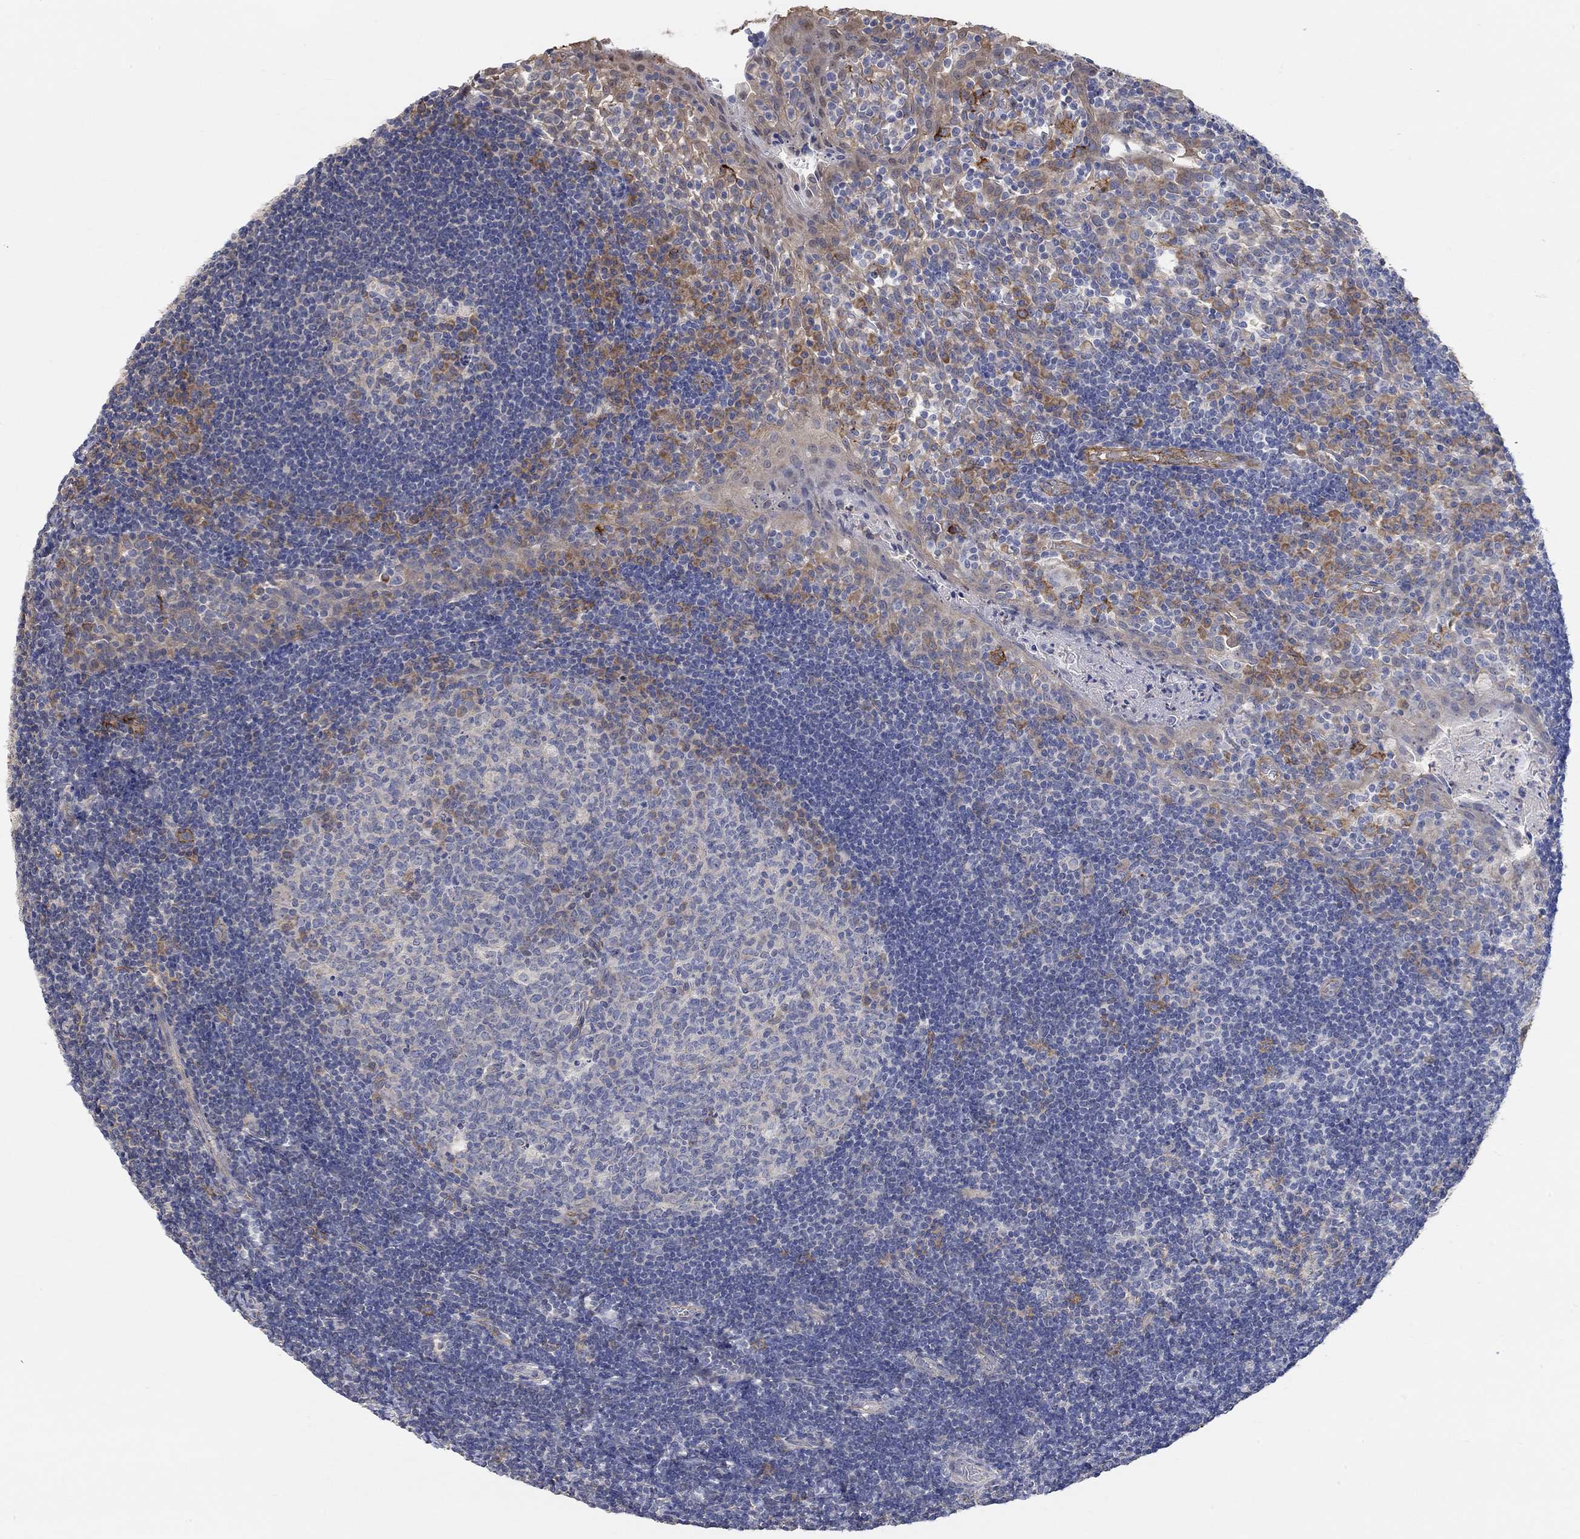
{"staining": {"intensity": "moderate", "quantity": "<25%", "location": "cytoplasmic/membranous"}, "tissue": "tonsil", "cell_type": "Germinal center cells", "image_type": "normal", "snomed": [{"axis": "morphology", "description": "Normal tissue, NOS"}, {"axis": "topography", "description": "Tonsil"}], "caption": "DAB immunohistochemical staining of normal tonsil reveals moderate cytoplasmic/membranous protein staining in approximately <25% of germinal center cells. Nuclei are stained in blue.", "gene": "SYT16", "patient": {"sex": "female", "age": 13}}